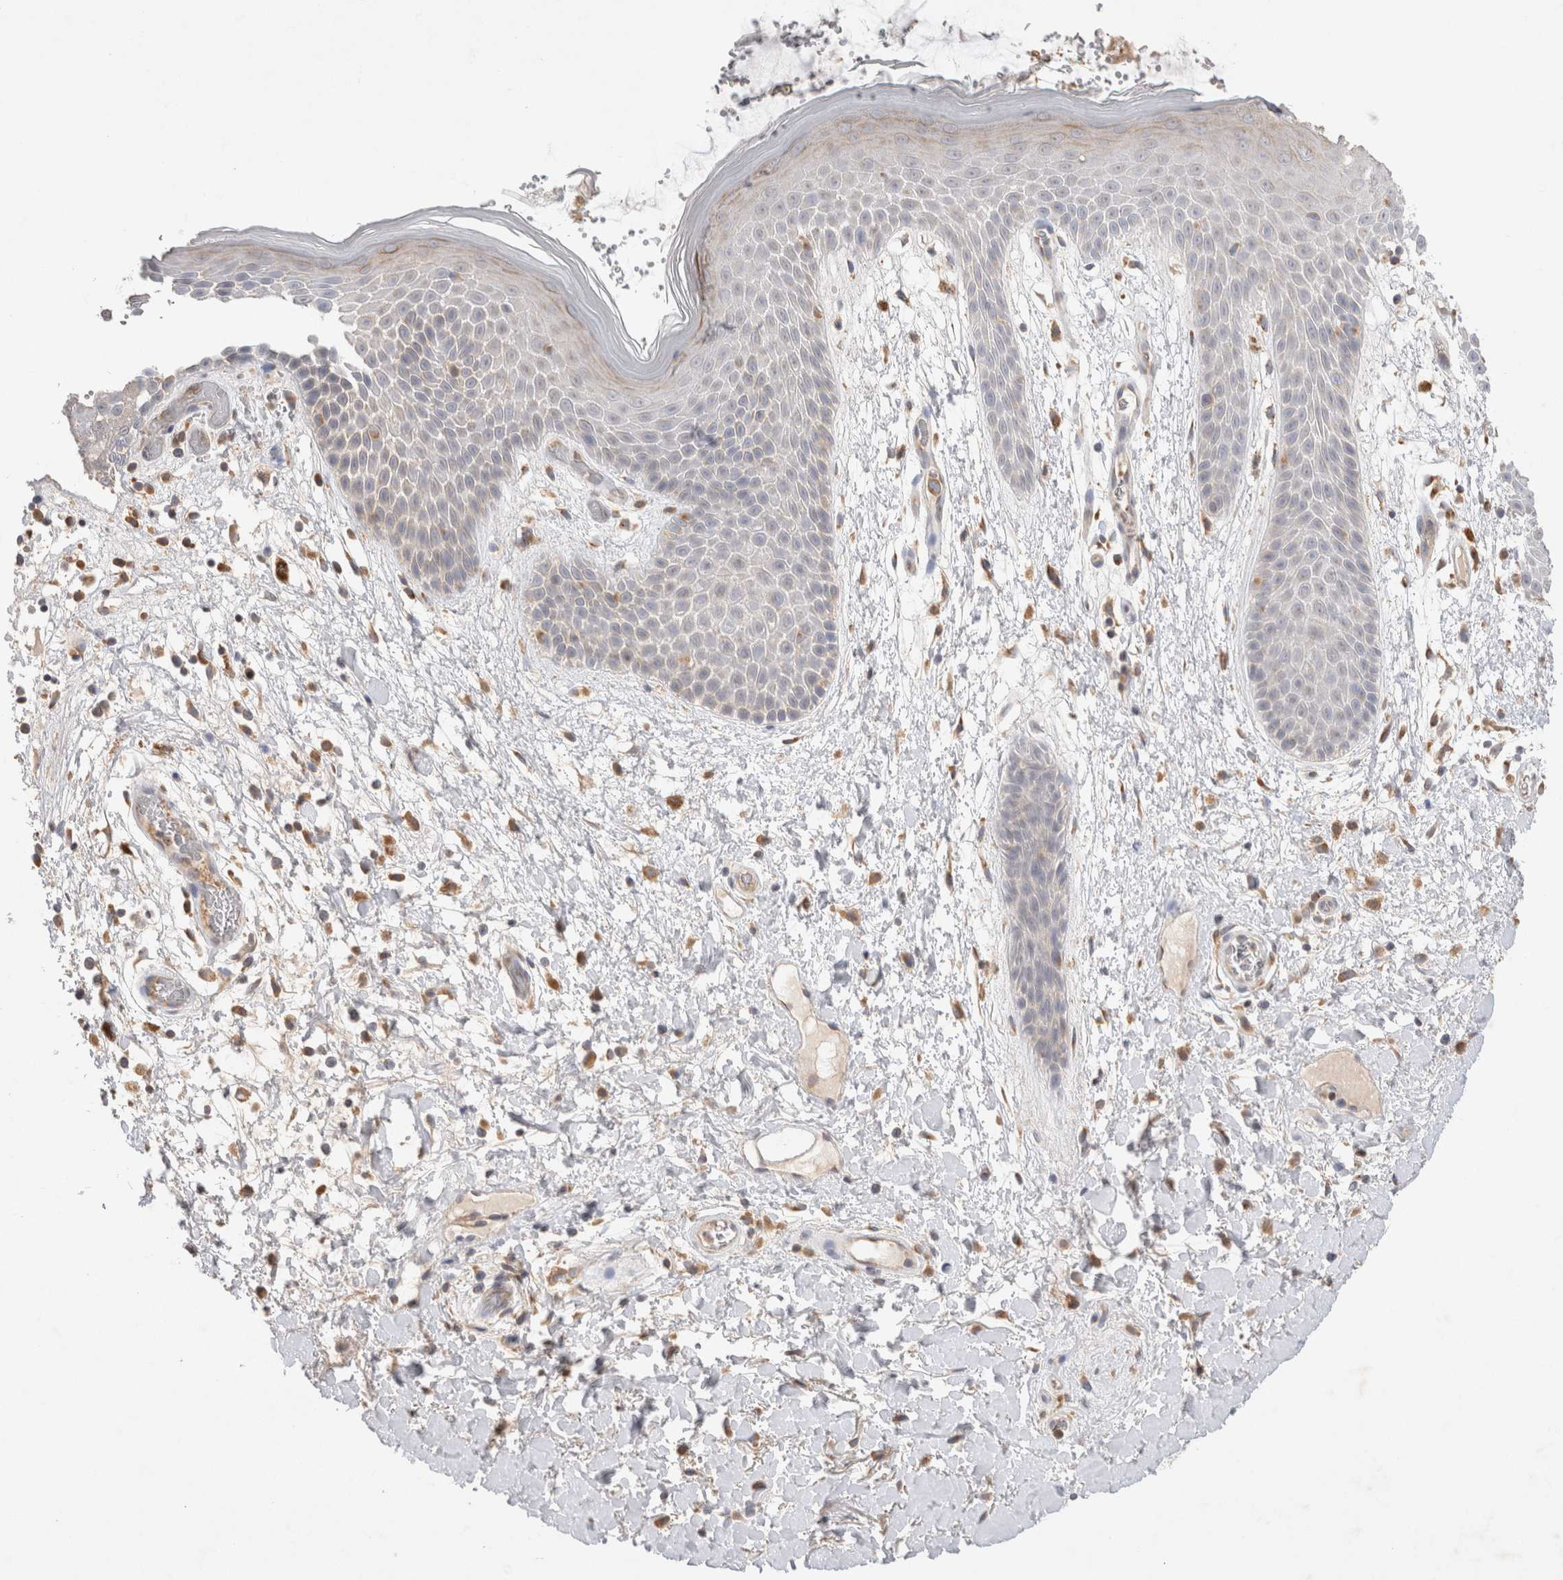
{"staining": {"intensity": "weak", "quantity": "<25%", "location": "cytoplasmic/membranous"}, "tissue": "skin", "cell_type": "Epidermal cells", "image_type": "normal", "snomed": [{"axis": "morphology", "description": "Normal tissue, NOS"}, {"axis": "topography", "description": "Anal"}], "caption": "High power microscopy photomicrograph of an IHC photomicrograph of normal skin, revealing no significant positivity in epidermal cells. (DAB (3,3'-diaminobenzidine) IHC with hematoxylin counter stain).", "gene": "GAS1", "patient": {"sex": "male", "age": 74}}